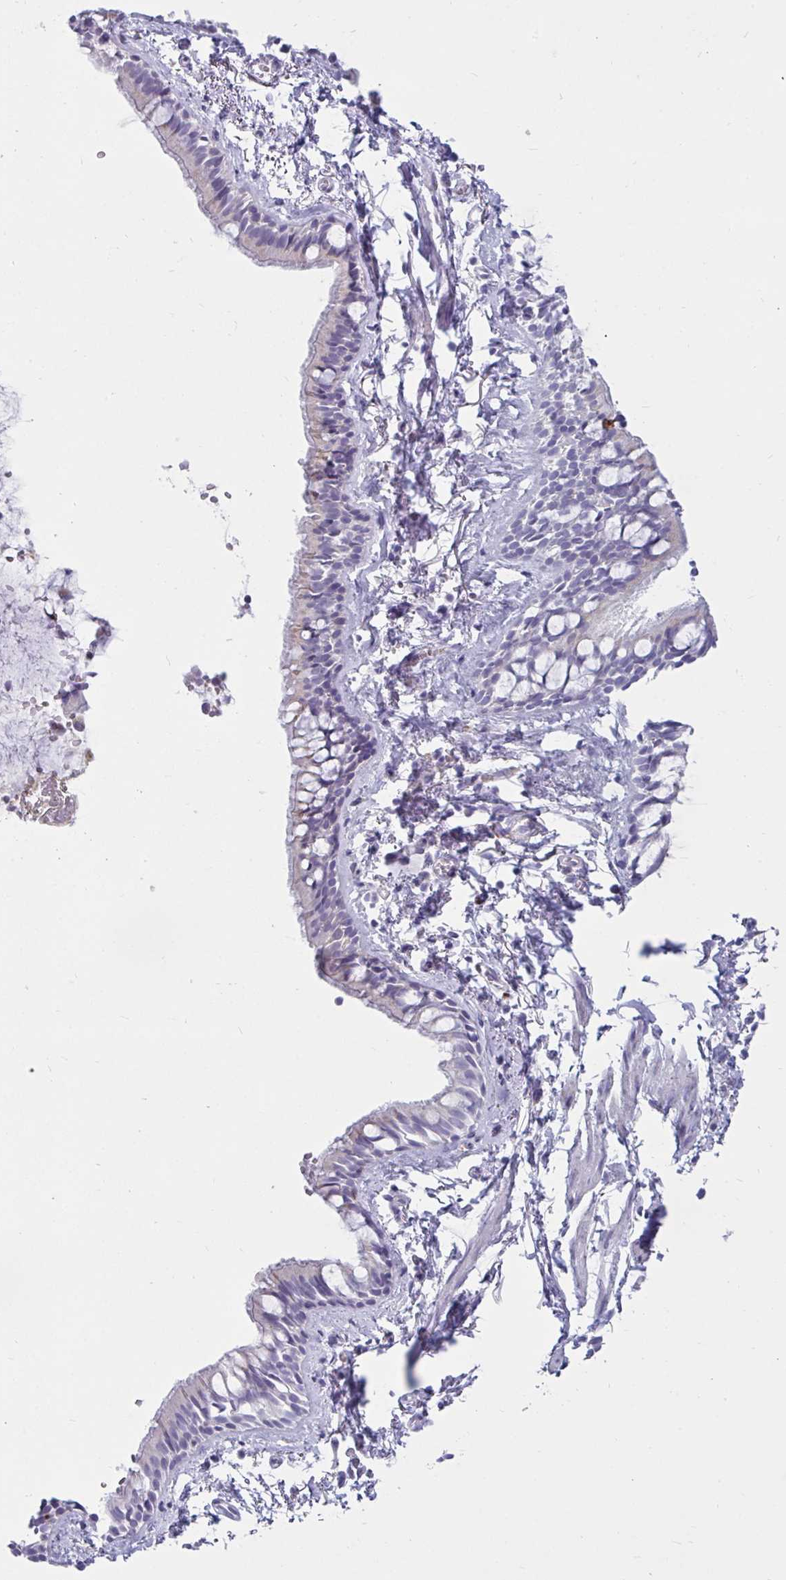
{"staining": {"intensity": "negative", "quantity": "none", "location": "none"}, "tissue": "bronchus", "cell_type": "Respiratory epithelial cells", "image_type": "normal", "snomed": [{"axis": "morphology", "description": "Normal tissue, NOS"}, {"axis": "topography", "description": "Bronchus"}], "caption": "The immunohistochemistry (IHC) image has no significant staining in respiratory epithelial cells of bronchus.", "gene": "CTSZ", "patient": {"sex": "female", "age": 59}}